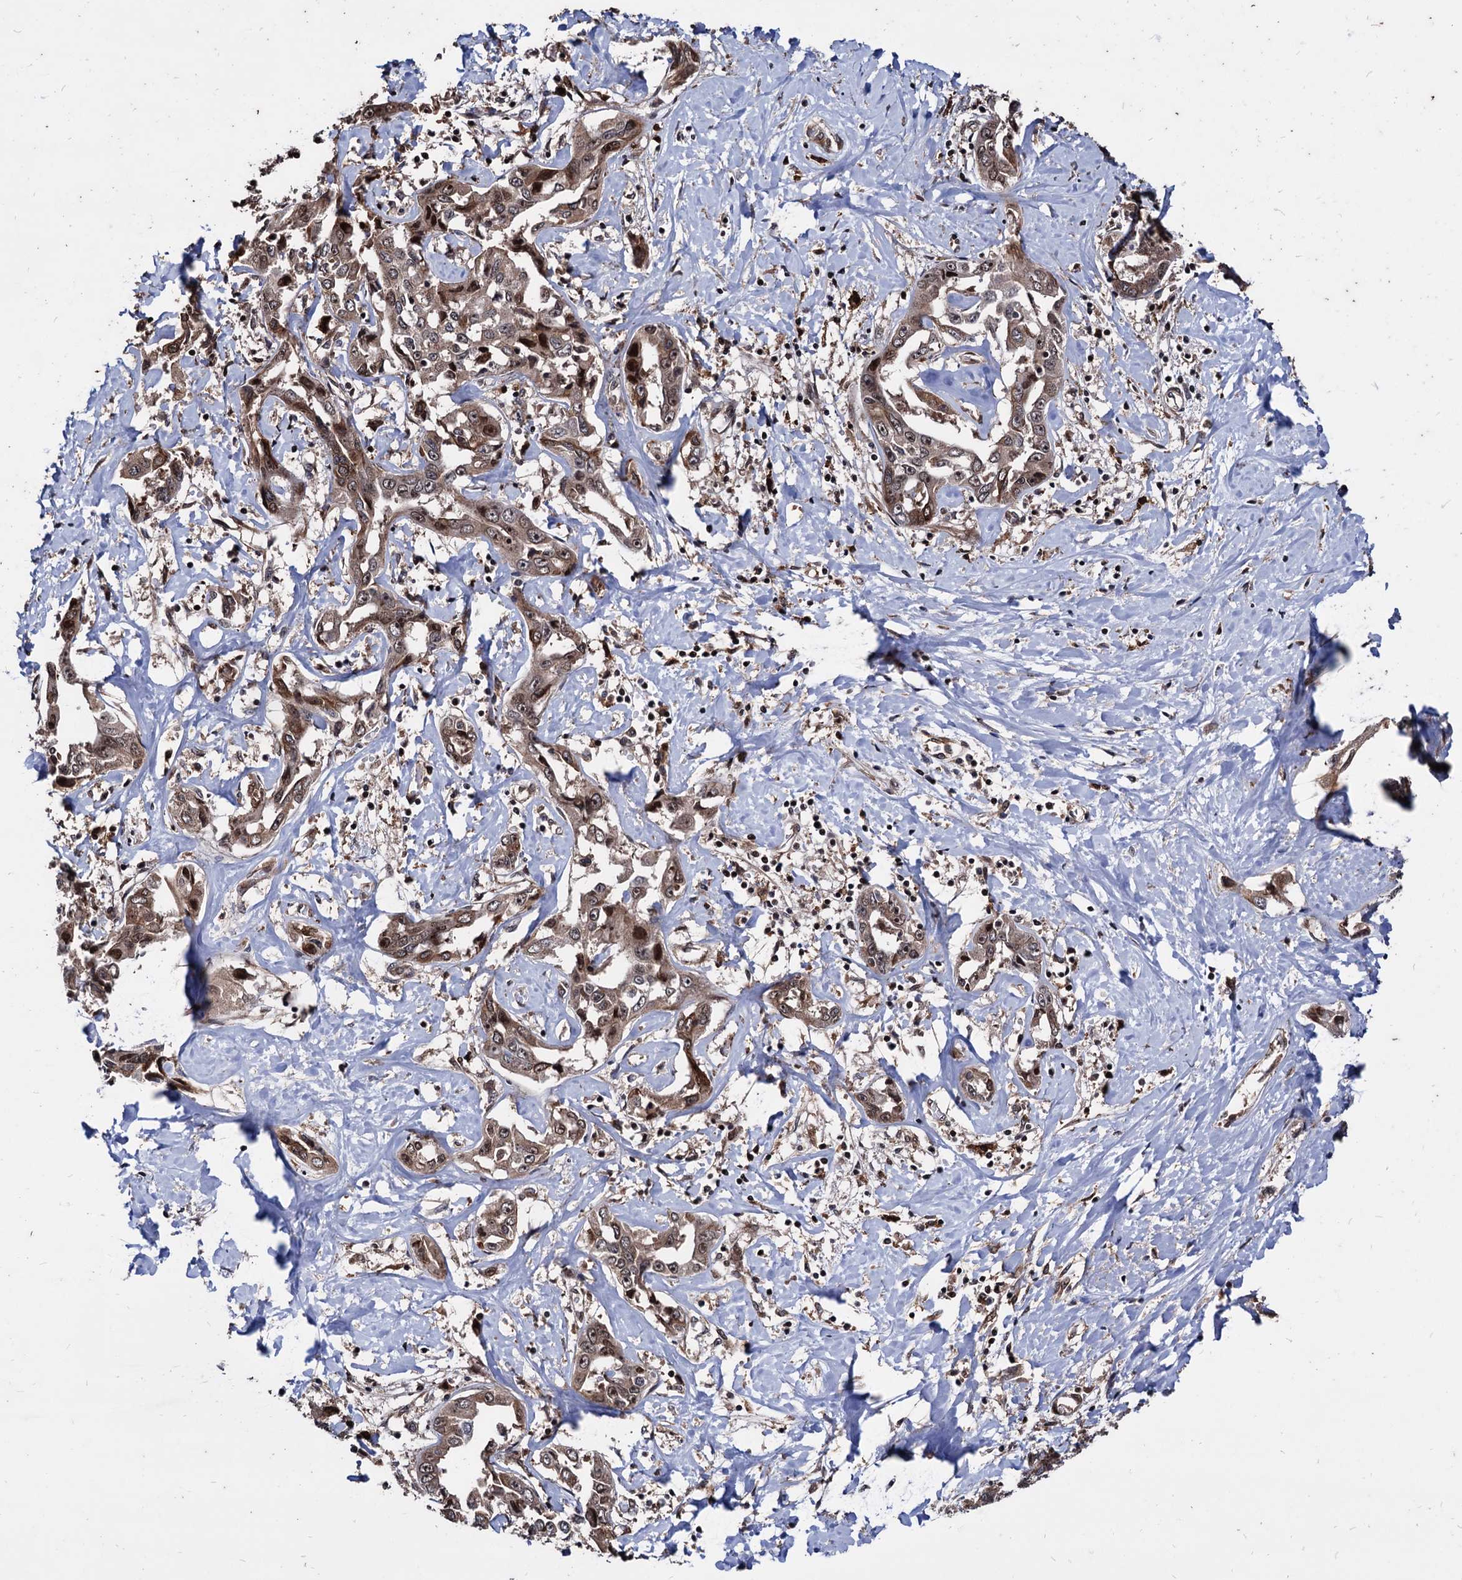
{"staining": {"intensity": "moderate", "quantity": "25%-75%", "location": "cytoplasmic/membranous,nuclear"}, "tissue": "liver cancer", "cell_type": "Tumor cells", "image_type": "cancer", "snomed": [{"axis": "morphology", "description": "Cholangiocarcinoma"}, {"axis": "topography", "description": "Liver"}], "caption": "Liver cancer stained with DAB (3,3'-diaminobenzidine) immunohistochemistry demonstrates medium levels of moderate cytoplasmic/membranous and nuclear positivity in approximately 25%-75% of tumor cells.", "gene": "ANKRD12", "patient": {"sex": "male", "age": 59}}